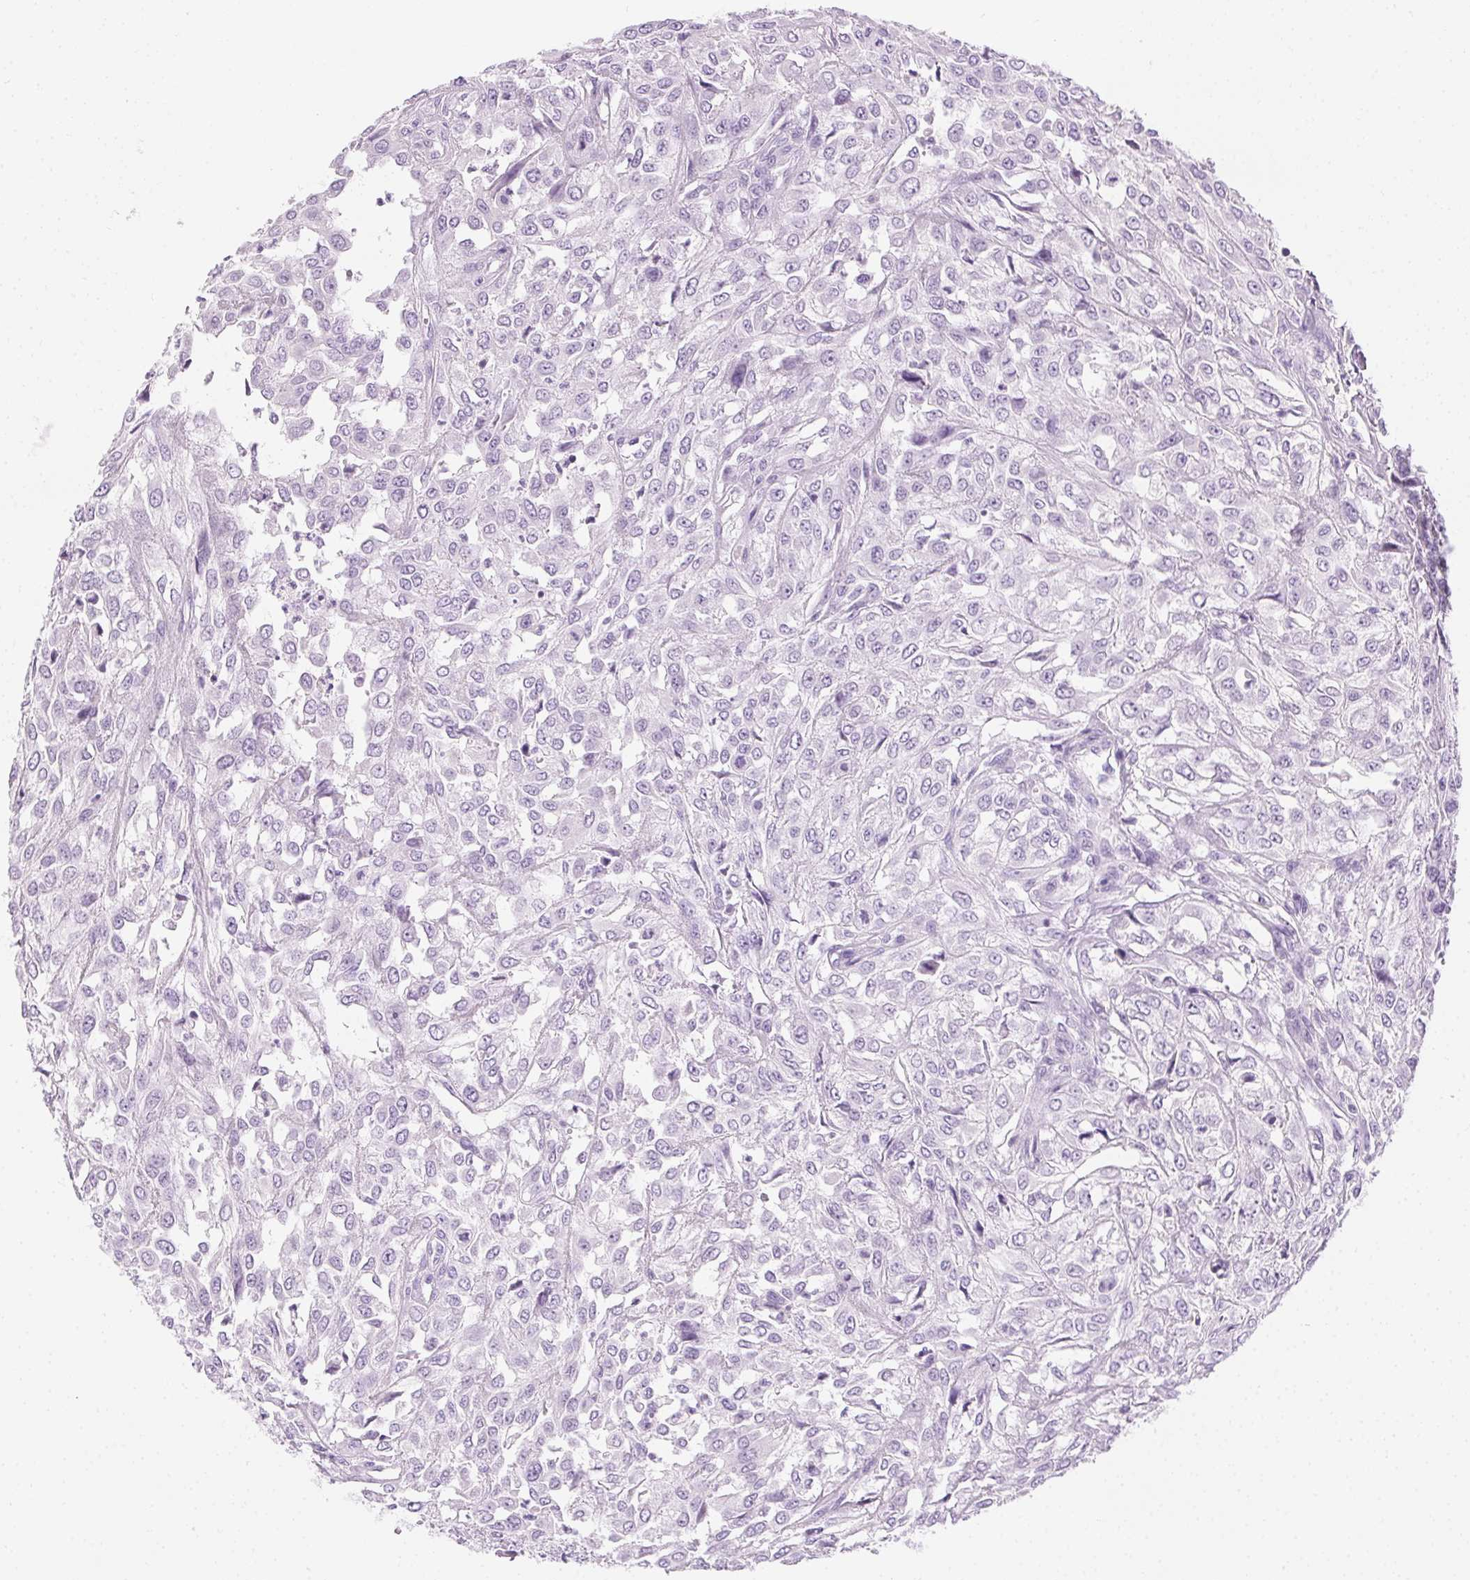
{"staining": {"intensity": "negative", "quantity": "none", "location": "none"}, "tissue": "urothelial cancer", "cell_type": "Tumor cells", "image_type": "cancer", "snomed": [{"axis": "morphology", "description": "Urothelial carcinoma, High grade"}, {"axis": "topography", "description": "Urinary bladder"}], "caption": "This is a histopathology image of IHC staining of urothelial carcinoma (high-grade), which shows no staining in tumor cells. (DAB (3,3'-diaminobenzidine) IHC with hematoxylin counter stain).", "gene": "C20orf85", "patient": {"sex": "male", "age": 67}}